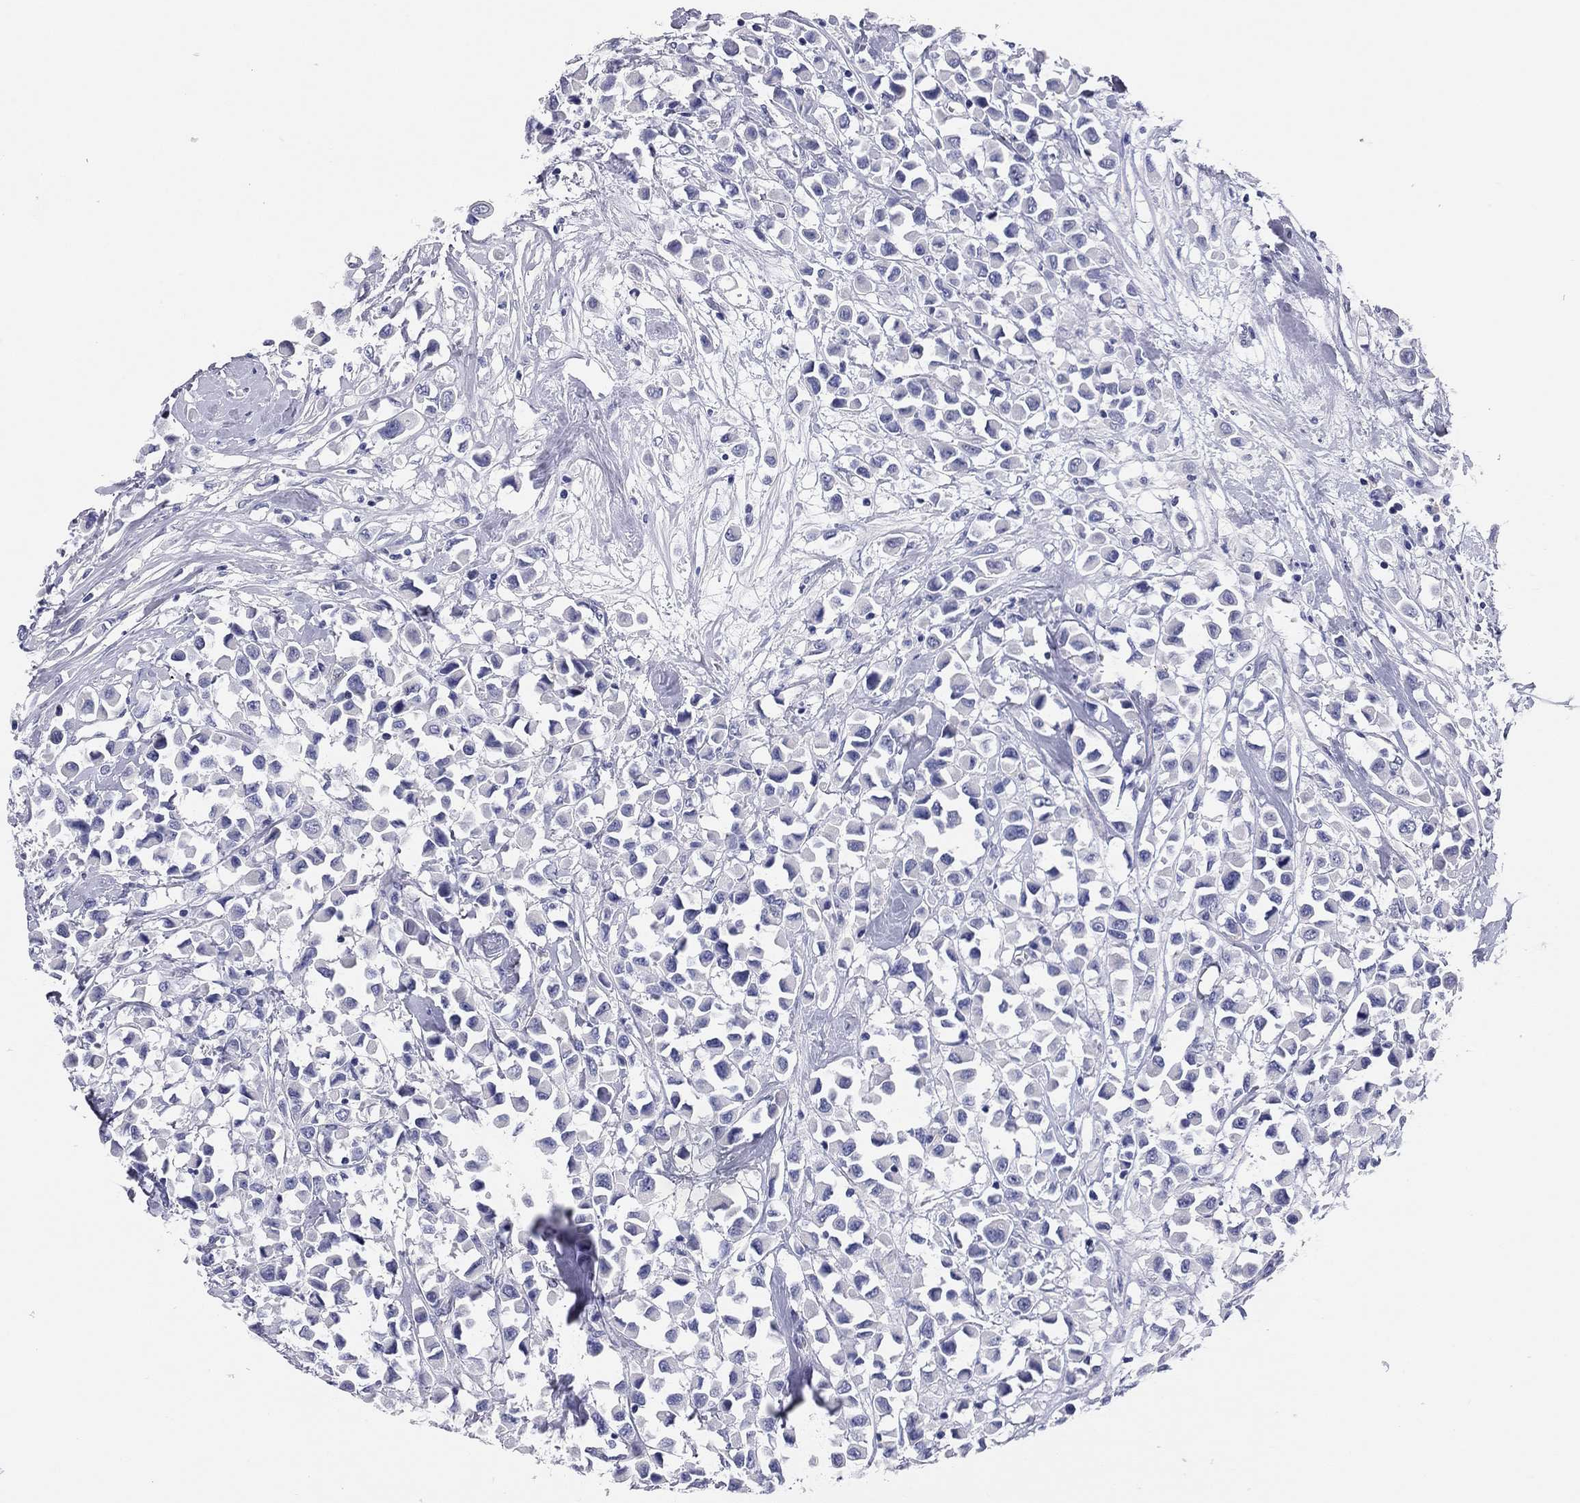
{"staining": {"intensity": "negative", "quantity": "none", "location": "none"}, "tissue": "breast cancer", "cell_type": "Tumor cells", "image_type": "cancer", "snomed": [{"axis": "morphology", "description": "Duct carcinoma"}, {"axis": "topography", "description": "Breast"}], "caption": "This is an immunohistochemistry micrograph of breast cancer (invasive ductal carcinoma). There is no positivity in tumor cells.", "gene": "TMEM221", "patient": {"sex": "female", "age": 61}}